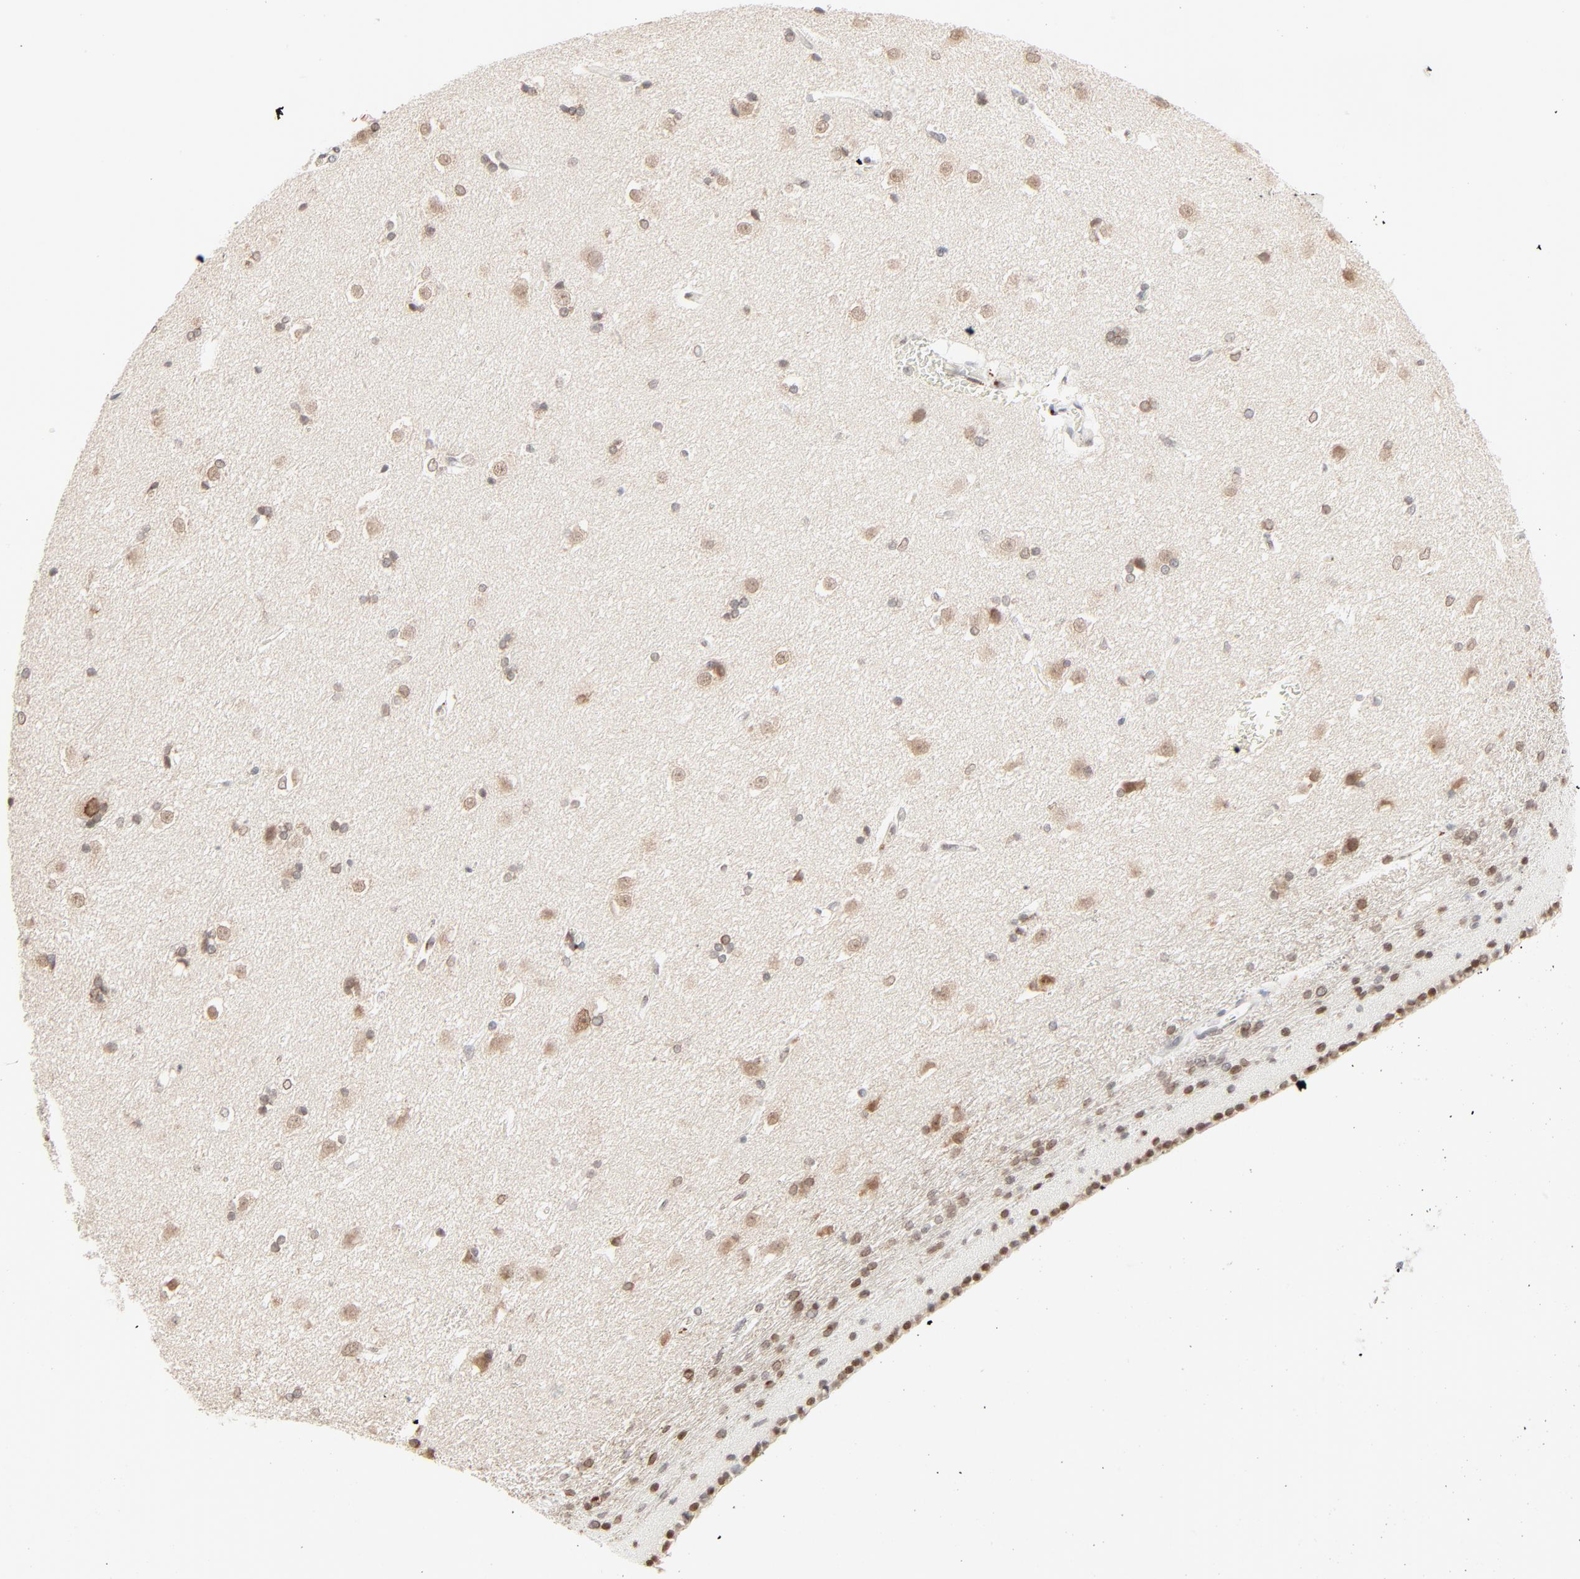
{"staining": {"intensity": "moderate", "quantity": ">75%", "location": "cytoplasmic/membranous,nuclear"}, "tissue": "caudate", "cell_type": "Glial cells", "image_type": "normal", "snomed": [{"axis": "morphology", "description": "Normal tissue, NOS"}, {"axis": "topography", "description": "Lateral ventricle wall"}], "caption": "Immunohistochemical staining of unremarkable human caudate shows moderate cytoplasmic/membranous,nuclear protein positivity in about >75% of glial cells.", "gene": "MAD1L1", "patient": {"sex": "female", "age": 19}}